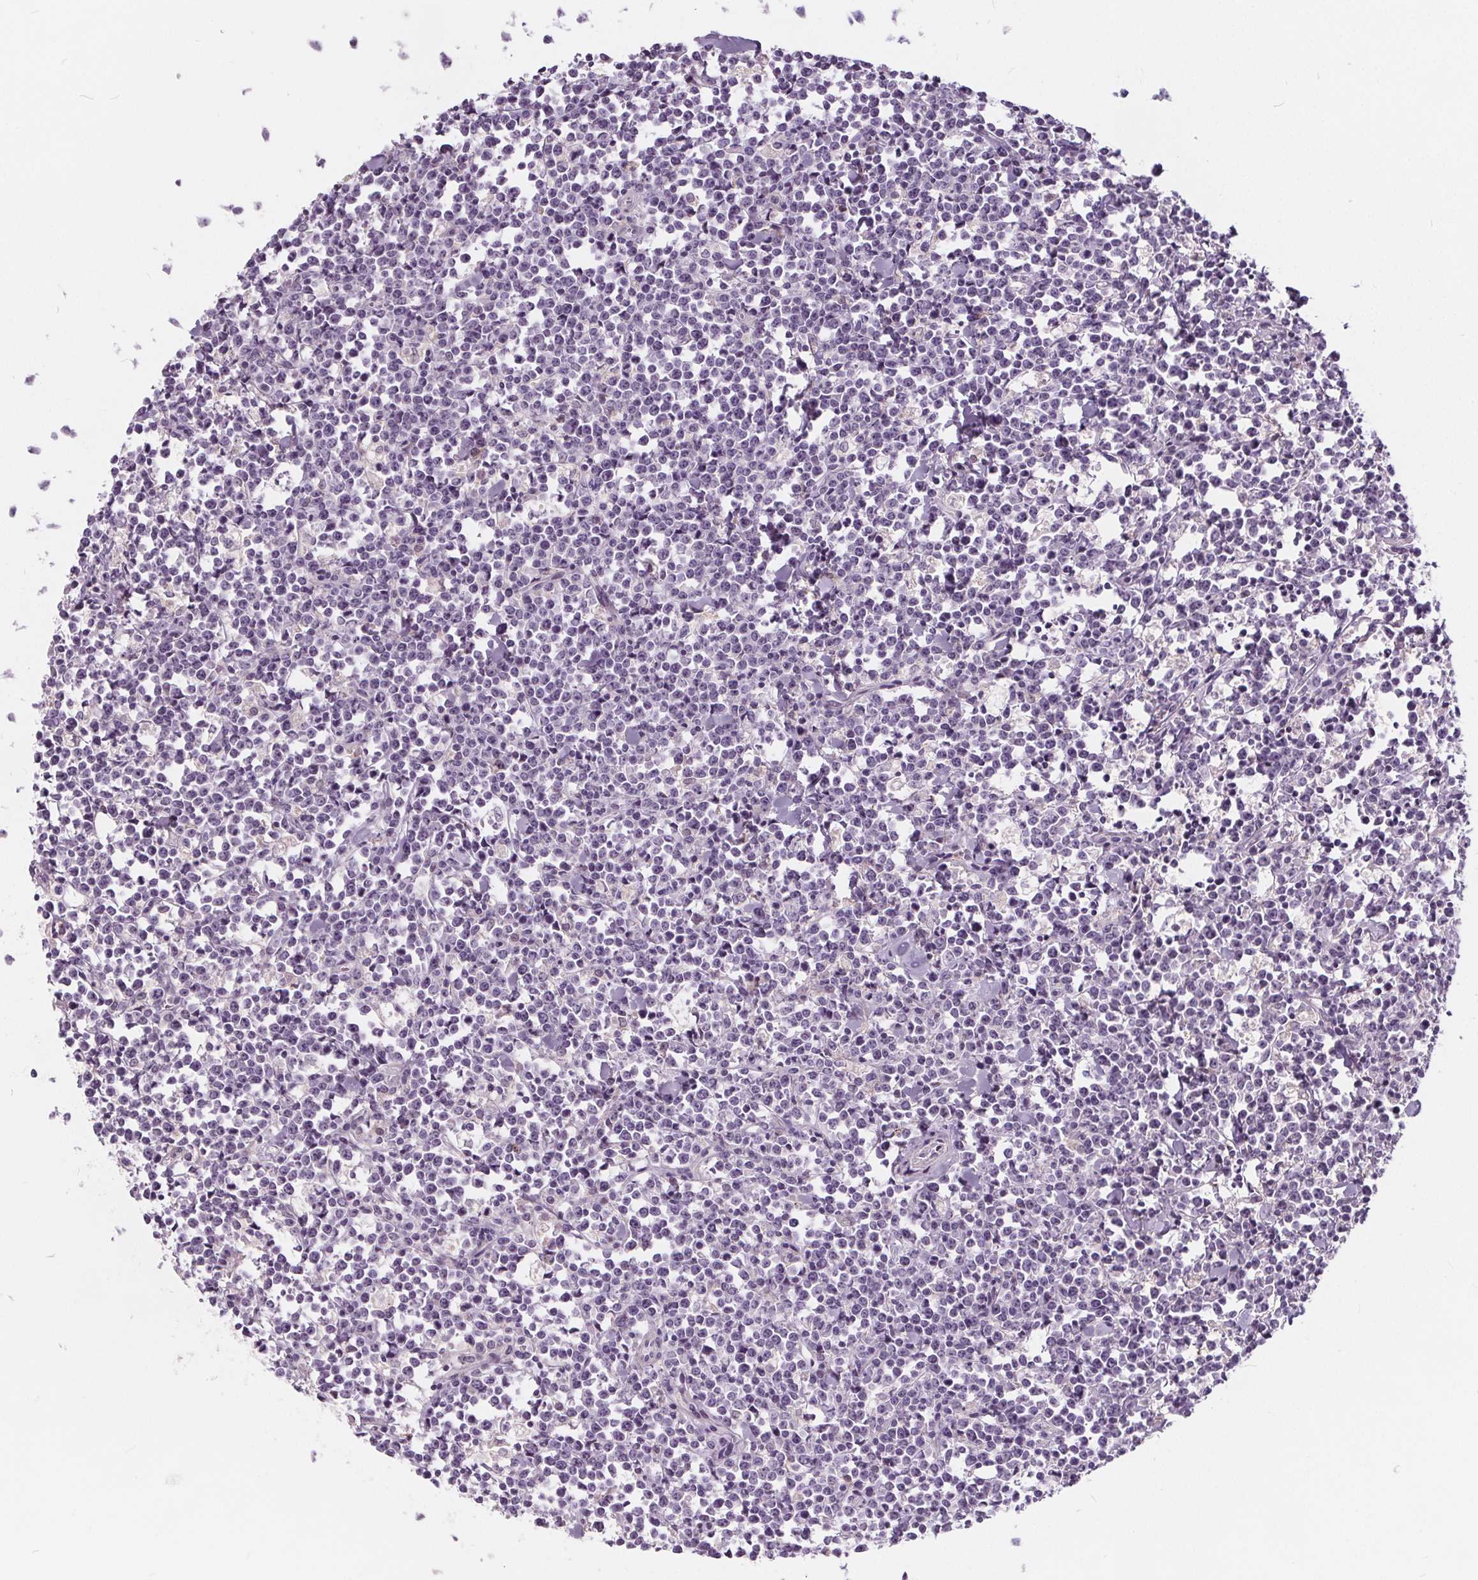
{"staining": {"intensity": "negative", "quantity": "none", "location": "none"}, "tissue": "lymphoma", "cell_type": "Tumor cells", "image_type": "cancer", "snomed": [{"axis": "morphology", "description": "Malignant lymphoma, non-Hodgkin's type, High grade"}, {"axis": "topography", "description": "Small intestine"}], "caption": "This image is of malignant lymphoma, non-Hodgkin's type (high-grade) stained with immunohistochemistry to label a protein in brown with the nuclei are counter-stained blue. There is no positivity in tumor cells.", "gene": "HAAO", "patient": {"sex": "female", "age": 56}}